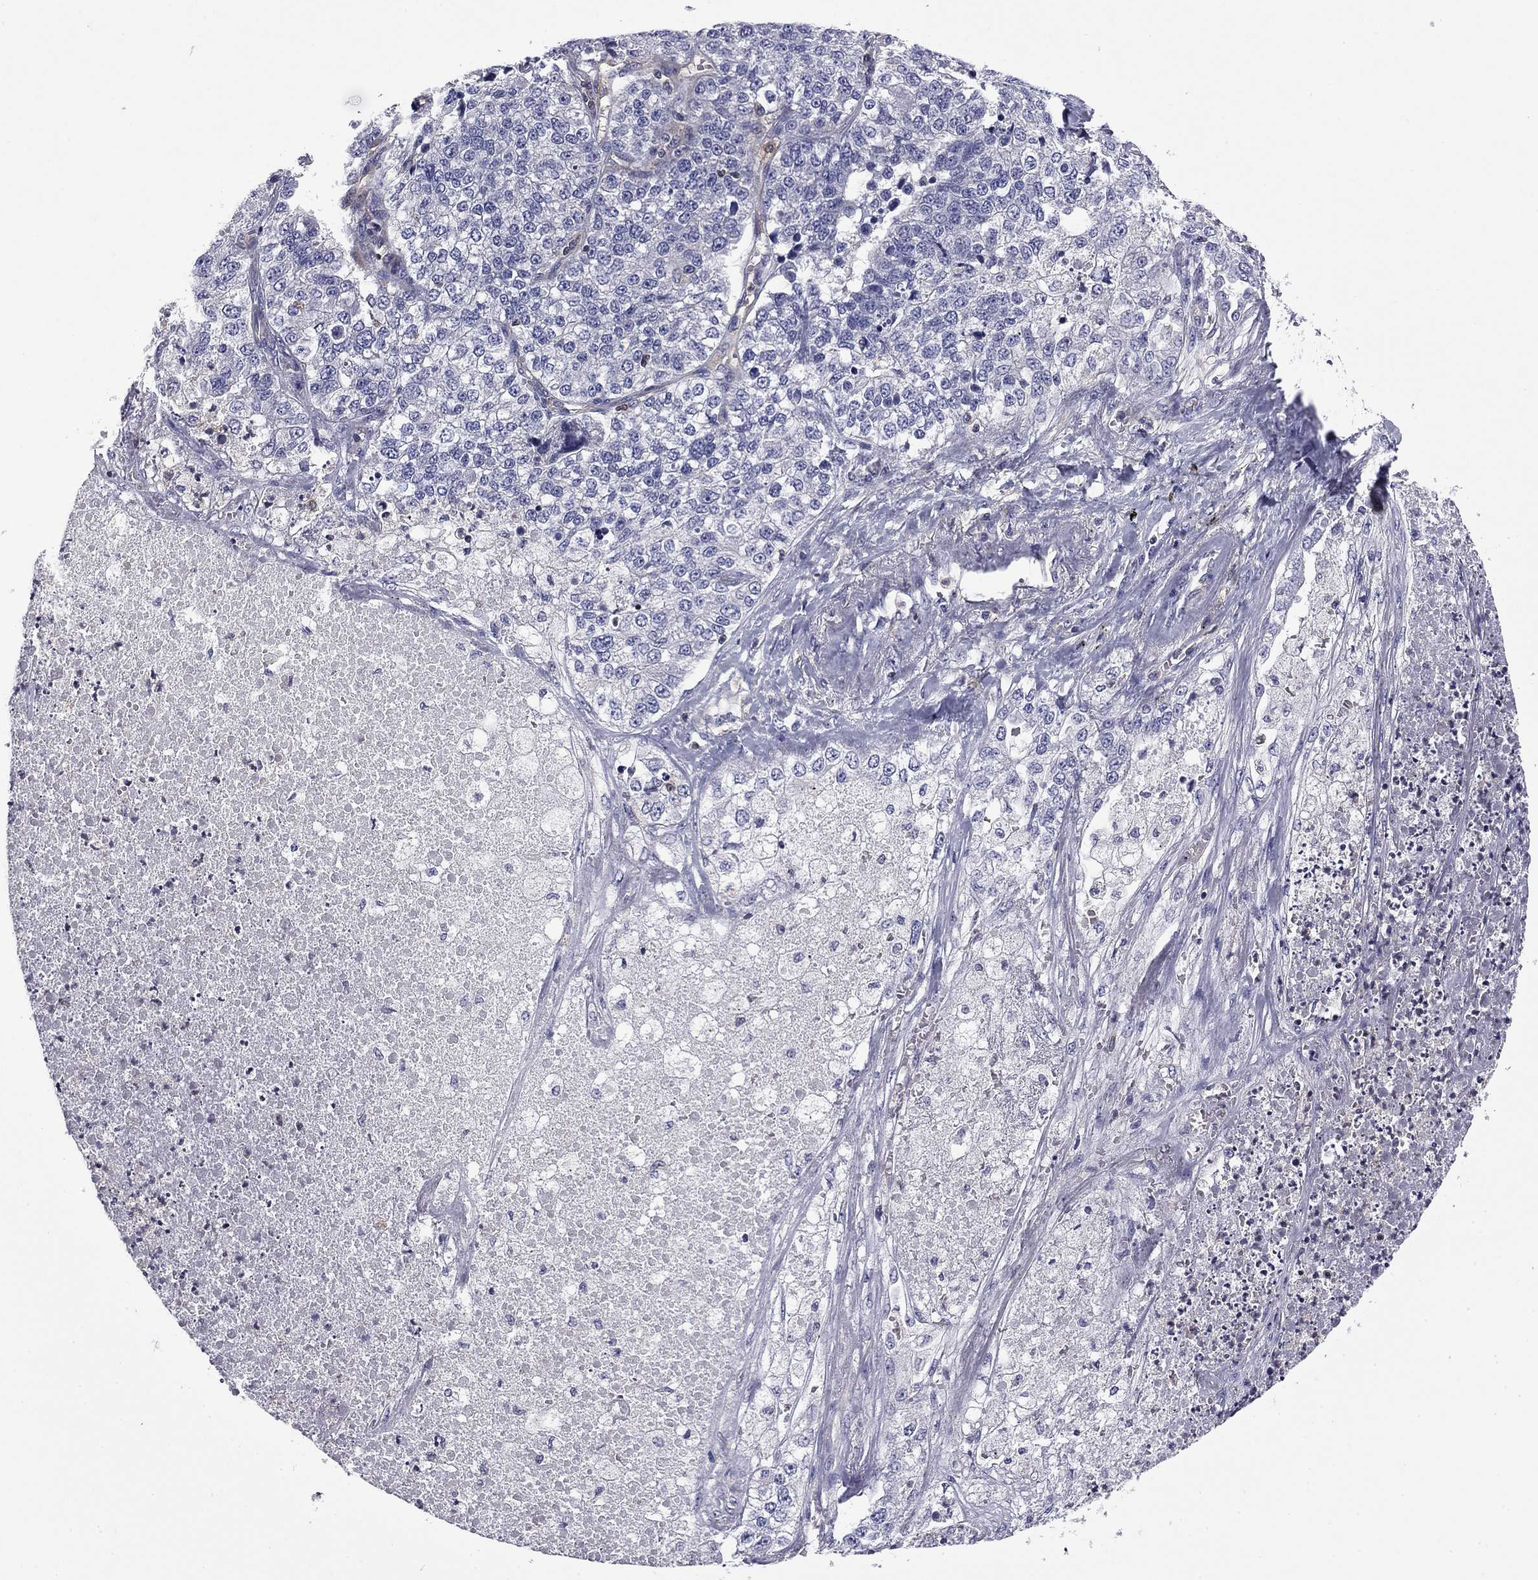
{"staining": {"intensity": "negative", "quantity": "none", "location": "none"}, "tissue": "lung cancer", "cell_type": "Tumor cells", "image_type": "cancer", "snomed": [{"axis": "morphology", "description": "Adenocarcinoma, NOS"}, {"axis": "topography", "description": "Lung"}], "caption": "IHC image of human adenocarcinoma (lung) stained for a protein (brown), which demonstrates no expression in tumor cells.", "gene": "ARHGAP45", "patient": {"sex": "male", "age": 49}}